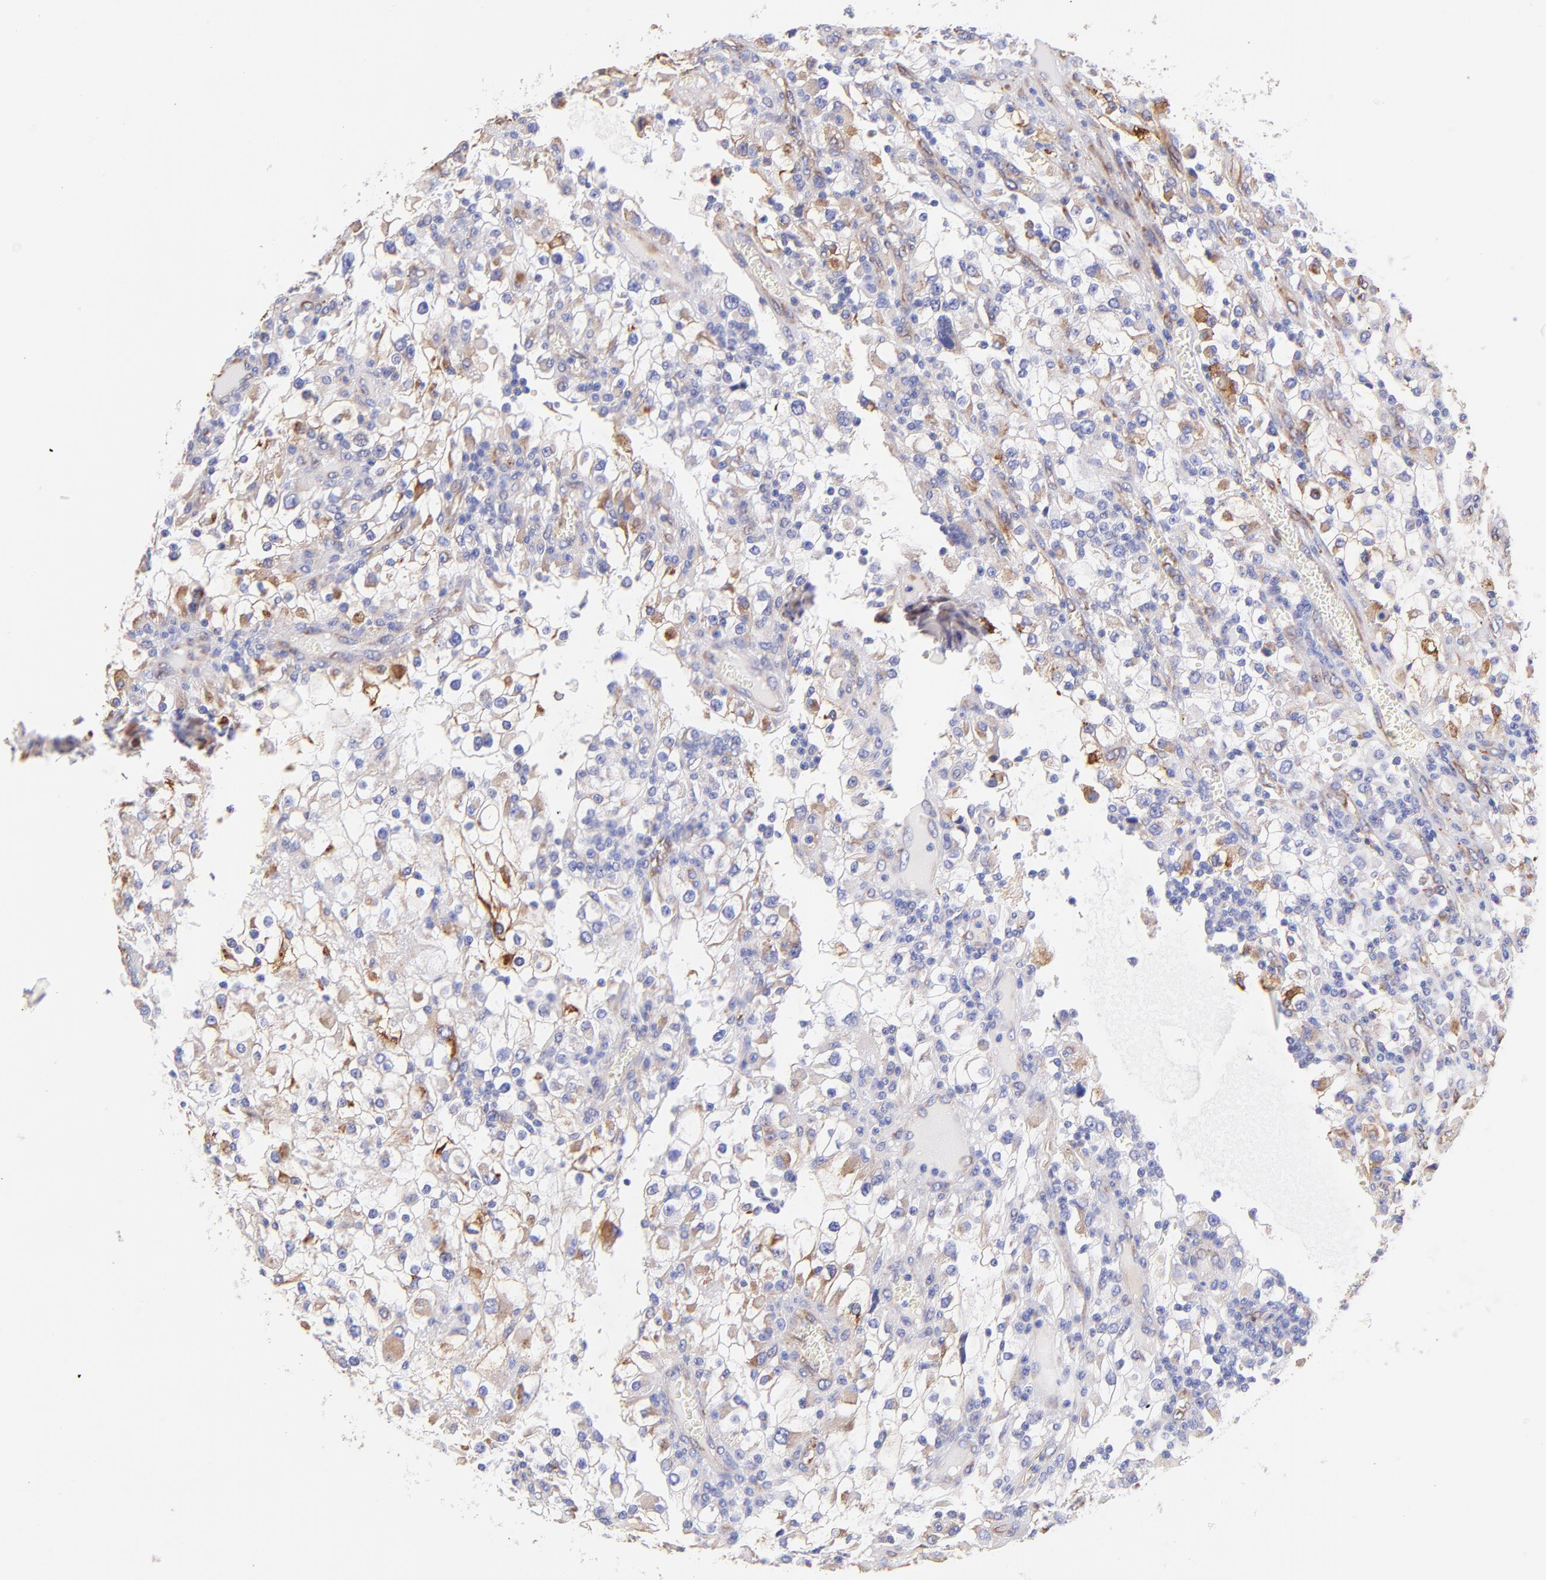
{"staining": {"intensity": "moderate", "quantity": "25%-75%", "location": "cytoplasmic/membranous"}, "tissue": "renal cancer", "cell_type": "Tumor cells", "image_type": "cancer", "snomed": [{"axis": "morphology", "description": "Adenocarcinoma, NOS"}, {"axis": "topography", "description": "Kidney"}], "caption": "Protein expression analysis of human renal cancer reveals moderate cytoplasmic/membranous positivity in approximately 25%-75% of tumor cells.", "gene": "SPARC", "patient": {"sex": "female", "age": 52}}